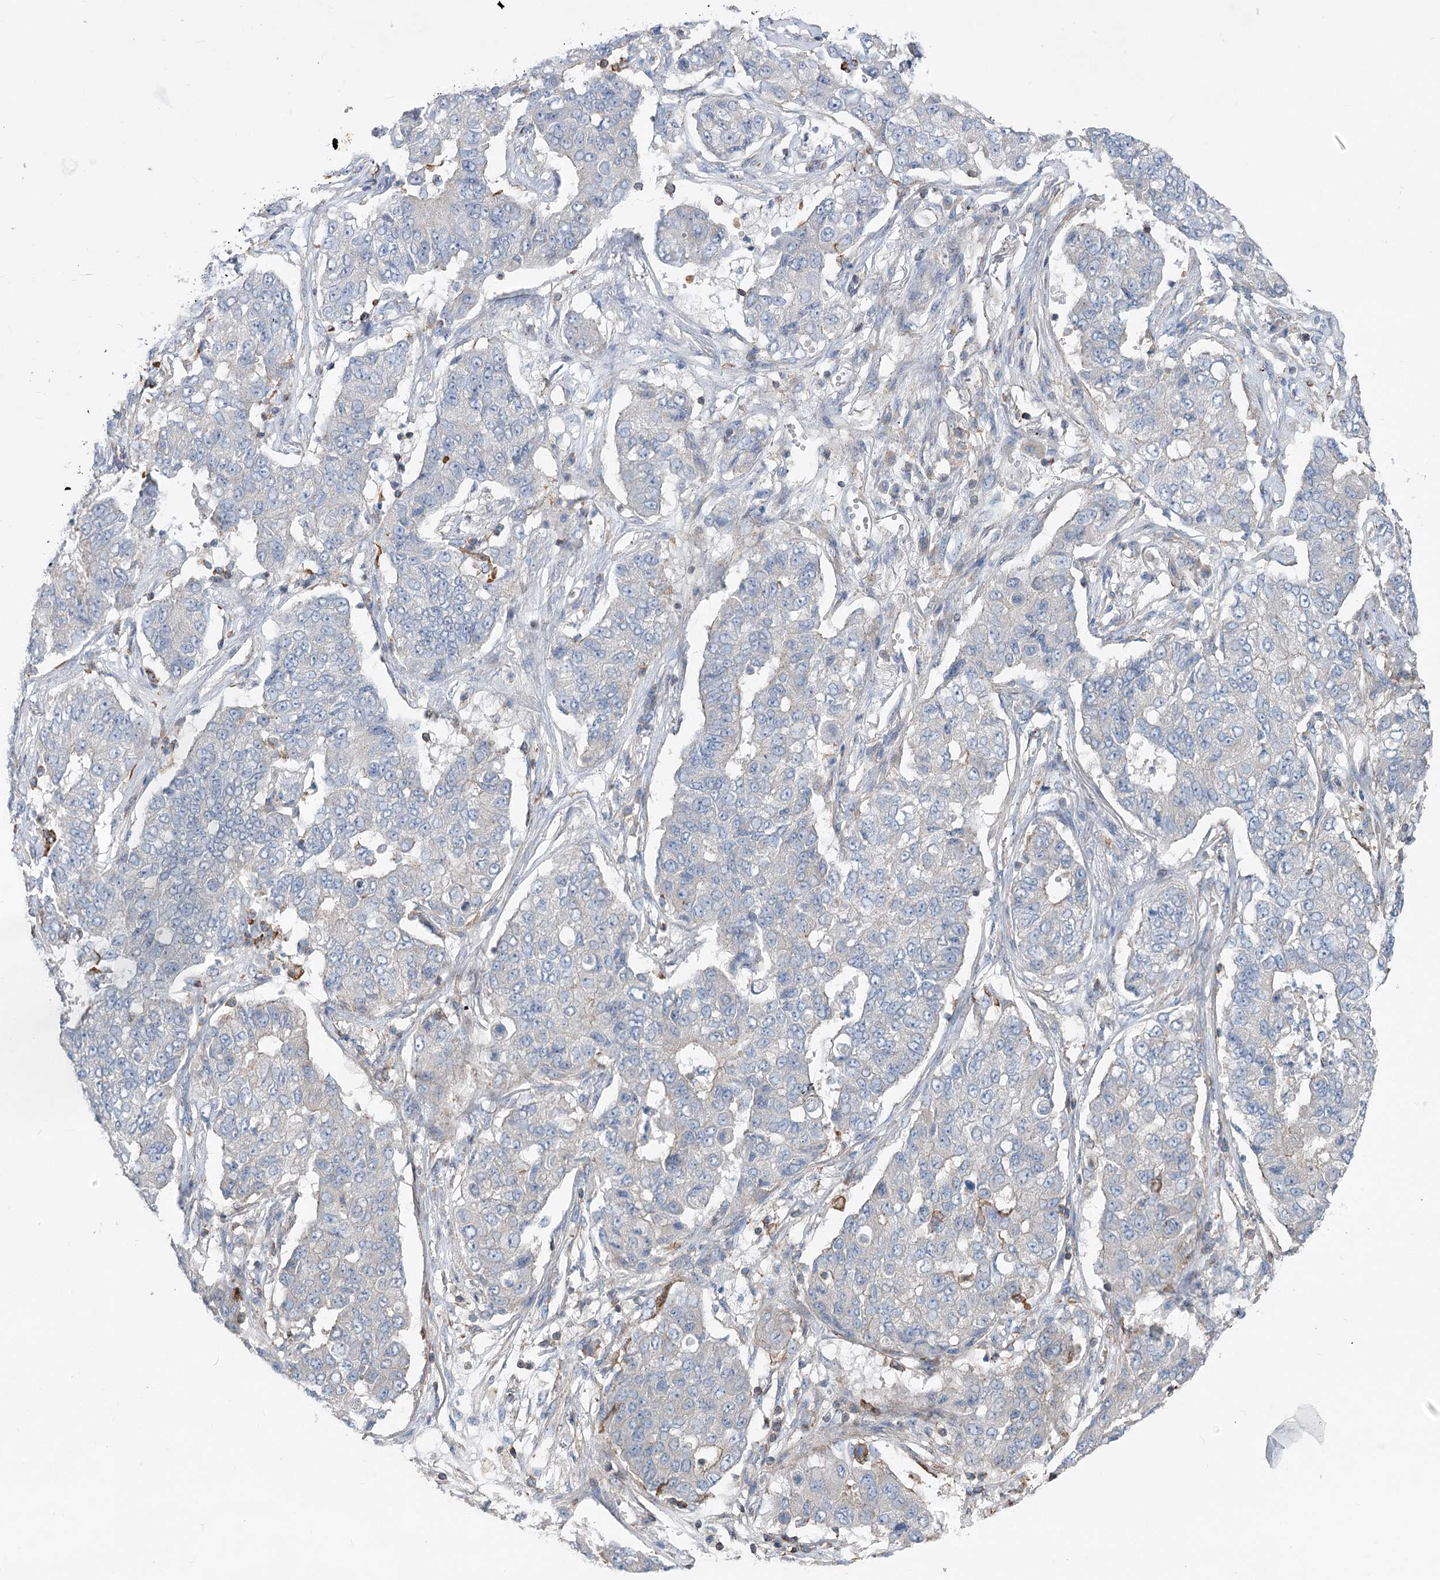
{"staining": {"intensity": "negative", "quantity": "none", "location": "none"}, "tissue": "lung cancer", "cell_type": "Tumor cells", "image_type": "cancer", "snomed": [{"axis": "morphology", "description": "Squamous cell carcinoma, NOS"}, {"axis": "topography", "description": "Lung"}], "caption": "Tumor cells show no significant protein expression in lung squamous cell carcinoma. (Immunohistochemistry, brightfield microscopy, high magnification).", "gene": "LARP1B", "patient": {"sex": "male", "age": 74}}